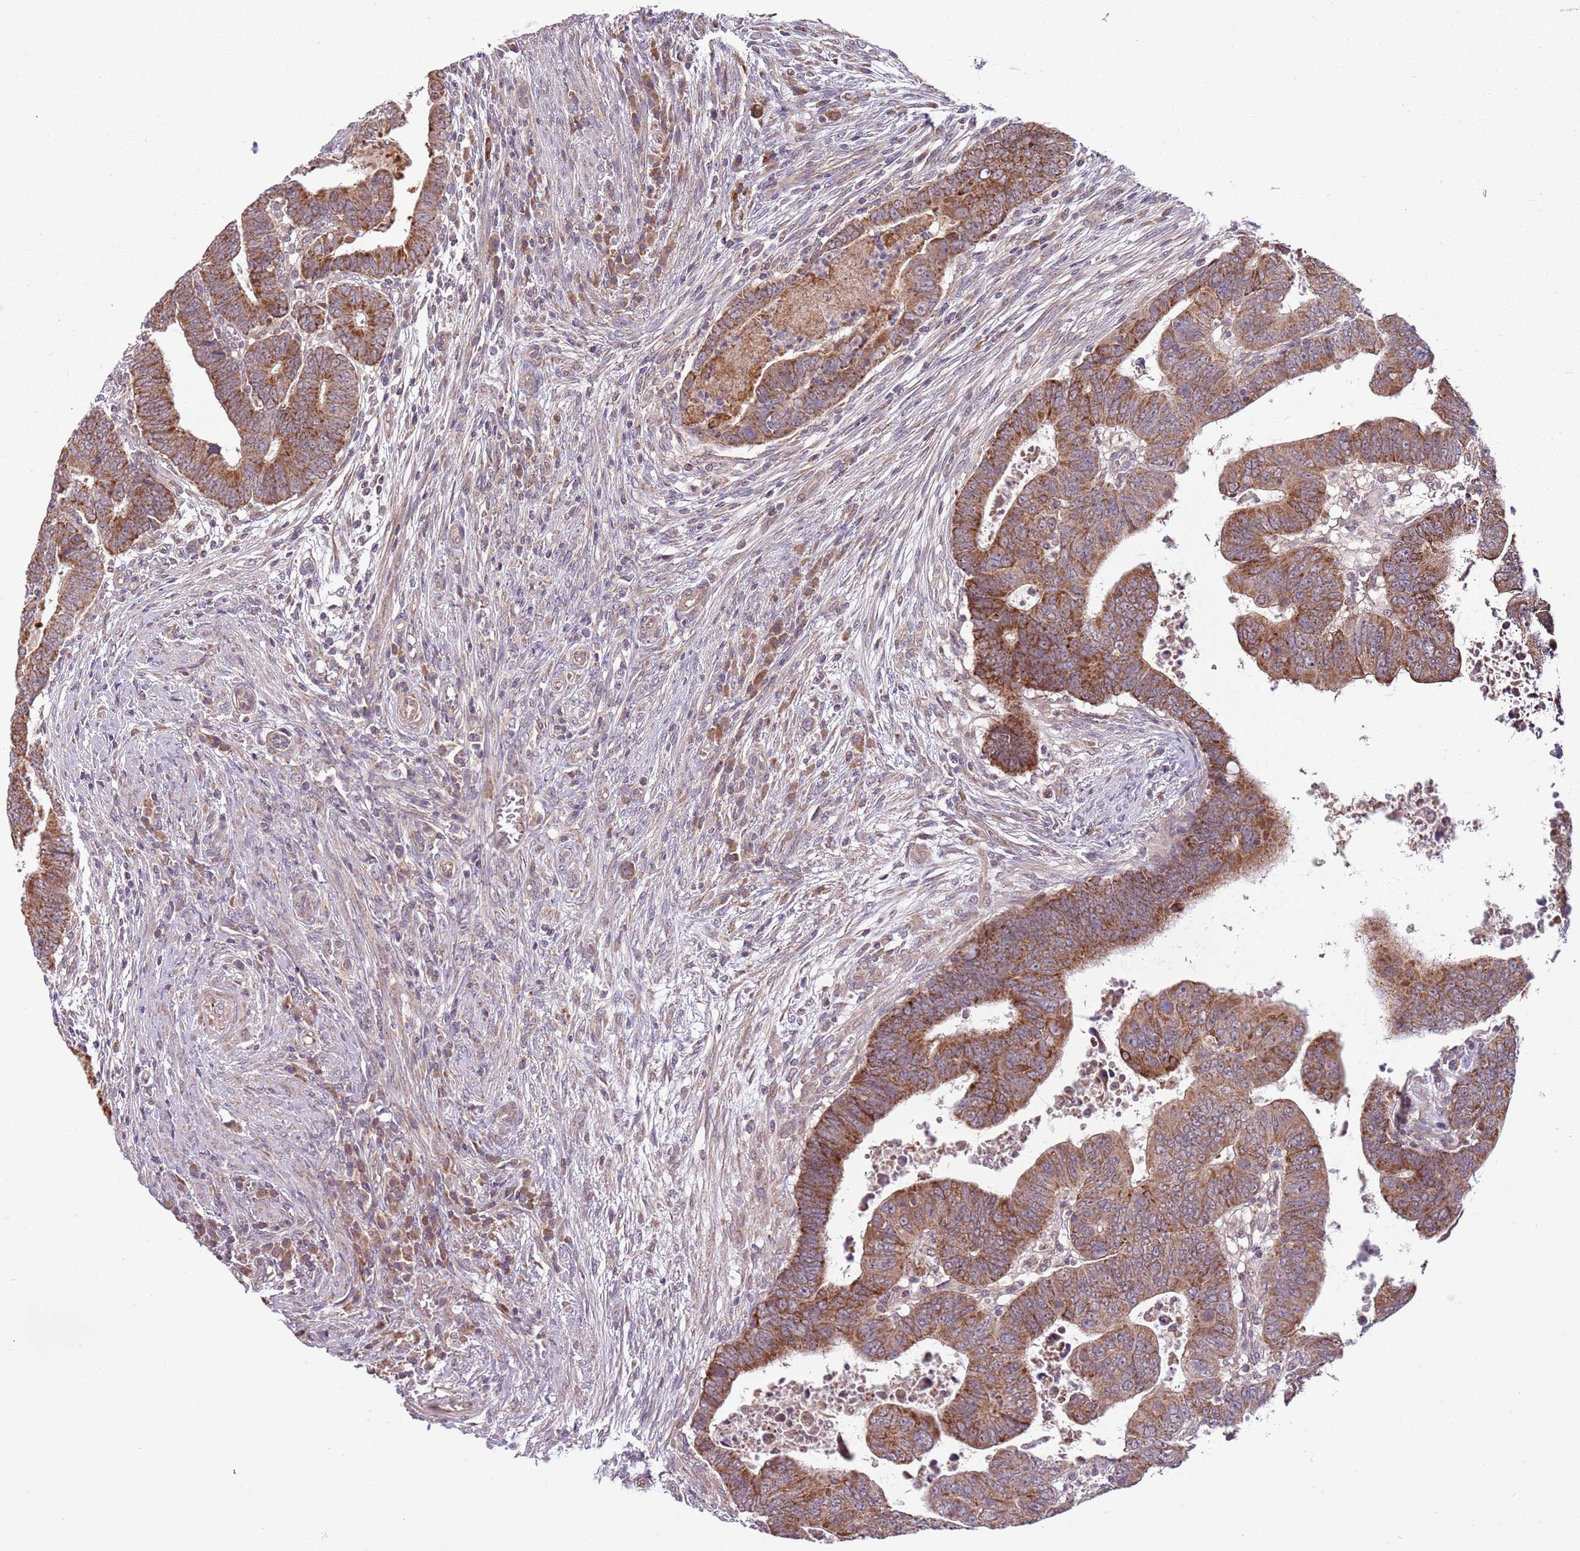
{"staining": {"intensity": "moderate", "quantity": ">75%", "location": "cytoplasmic/membranous"}, "tissue": "colorectal cancer", "cell_type": "Tumor cells", "image_type": "cancer", "snomed": [{"axis": "morphology", "description": "Normal tissue, NOS"}, {"axis": "morphology", "description": "Adenocarcinoma, NOS"}, {"axis": "topography", "description": "Rectum"}], "caption": "High-magnification brightfield microscopy of colorectal cancer stained with DAB (3,3'-diaminobenzidine) (brown) and counterstained with hematoxylin (blue). tumor cells exhibit moderate cytoplasmic/membranous expression is identified in about>75% of cells. (brown staining indicates protein expression, while blue staining denotes nuclei).", "gene": "RNF181", "patient": {"sex": "female", "age": 65}}